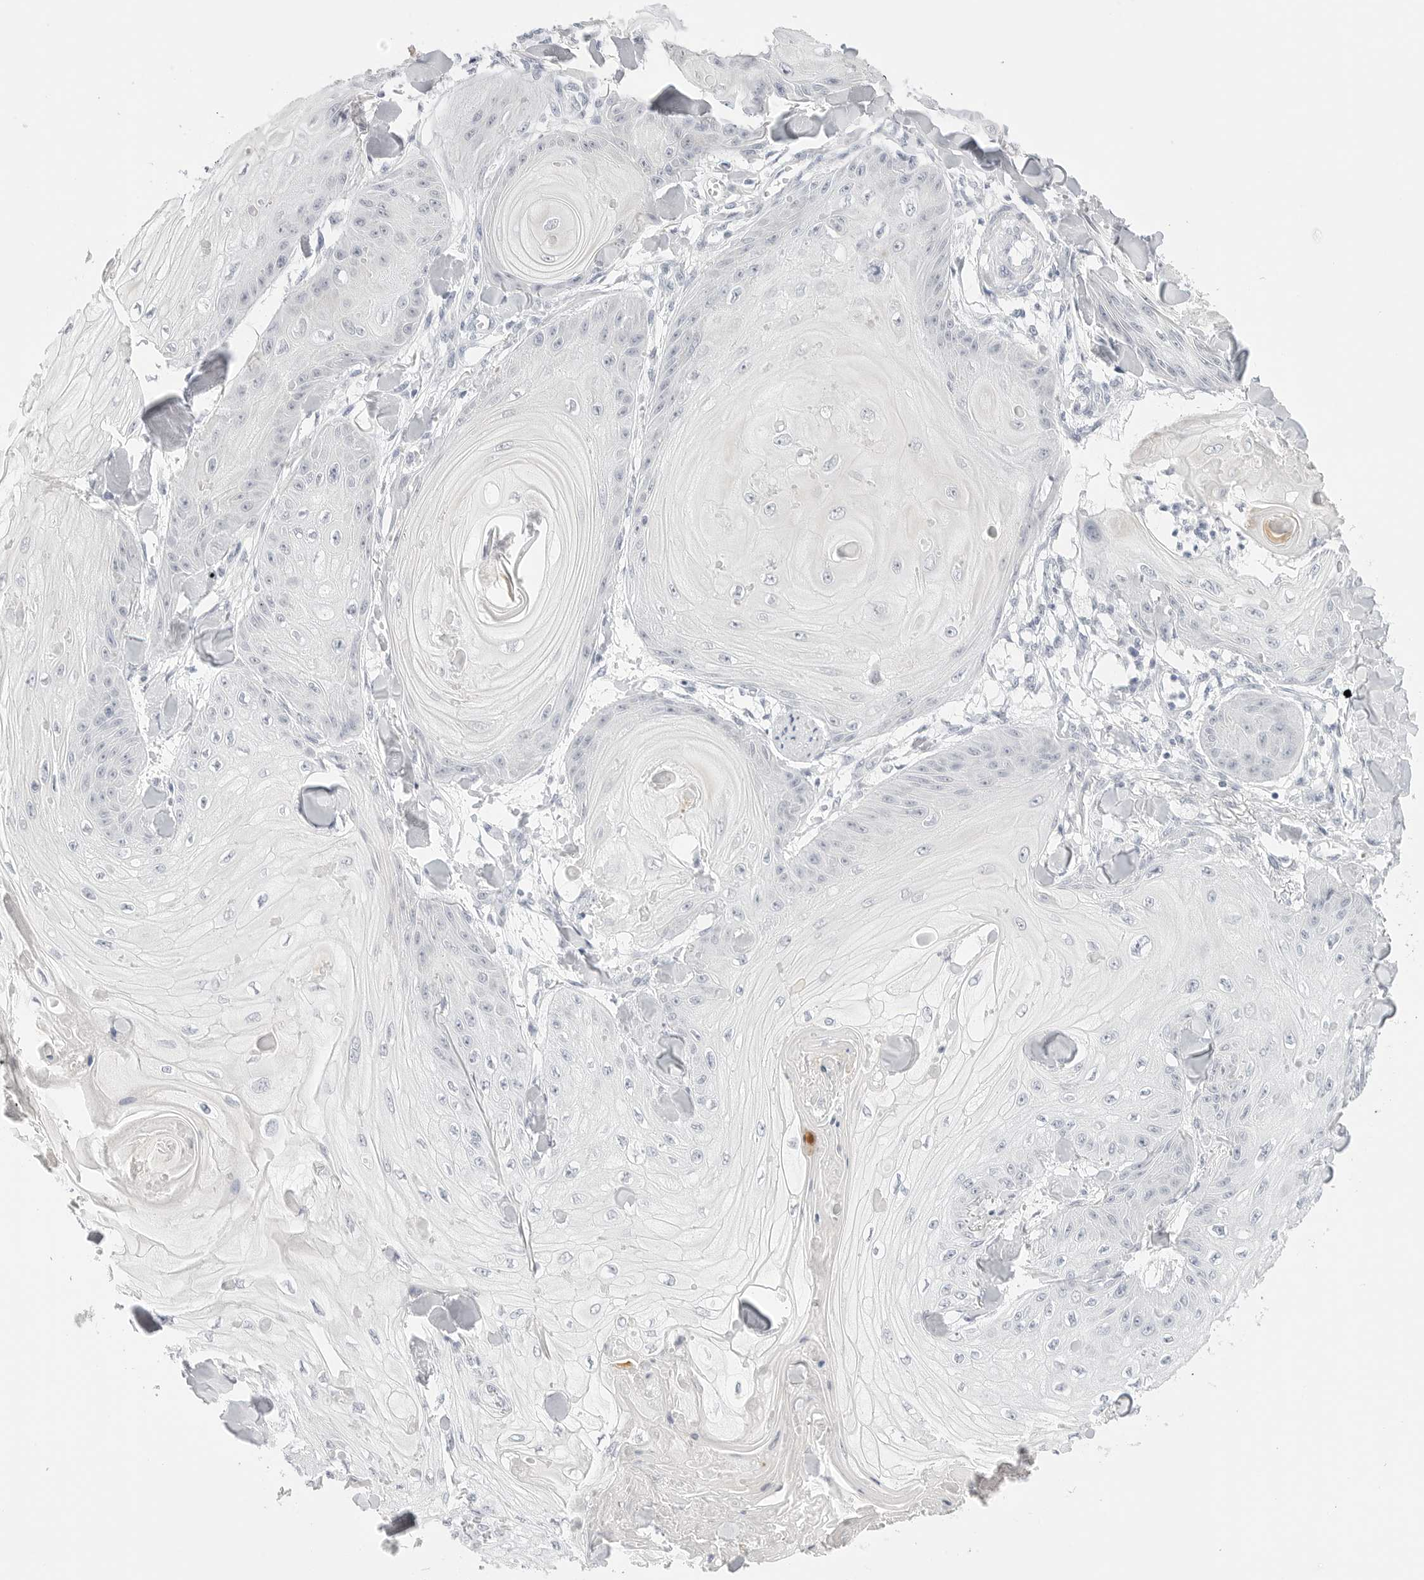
{"staining": {"intensity": "negative", "quantity": "none", "location": "none"}, "tissue": "skin cancer", "cell_type": "Tumor cells", "image_type": "cancer", "snomed": [{"axis": "morphology", "description": "Squamous cell carcinoma, NOS"}, {"axis": "topography", "description": "Skin"}], "caption": "Skin cancer was stained to show a protein in brown. There is no significant positivity in tumor cells.", "gene": "HMGCS2", "patient": {"sex": "male", "age": 74}}